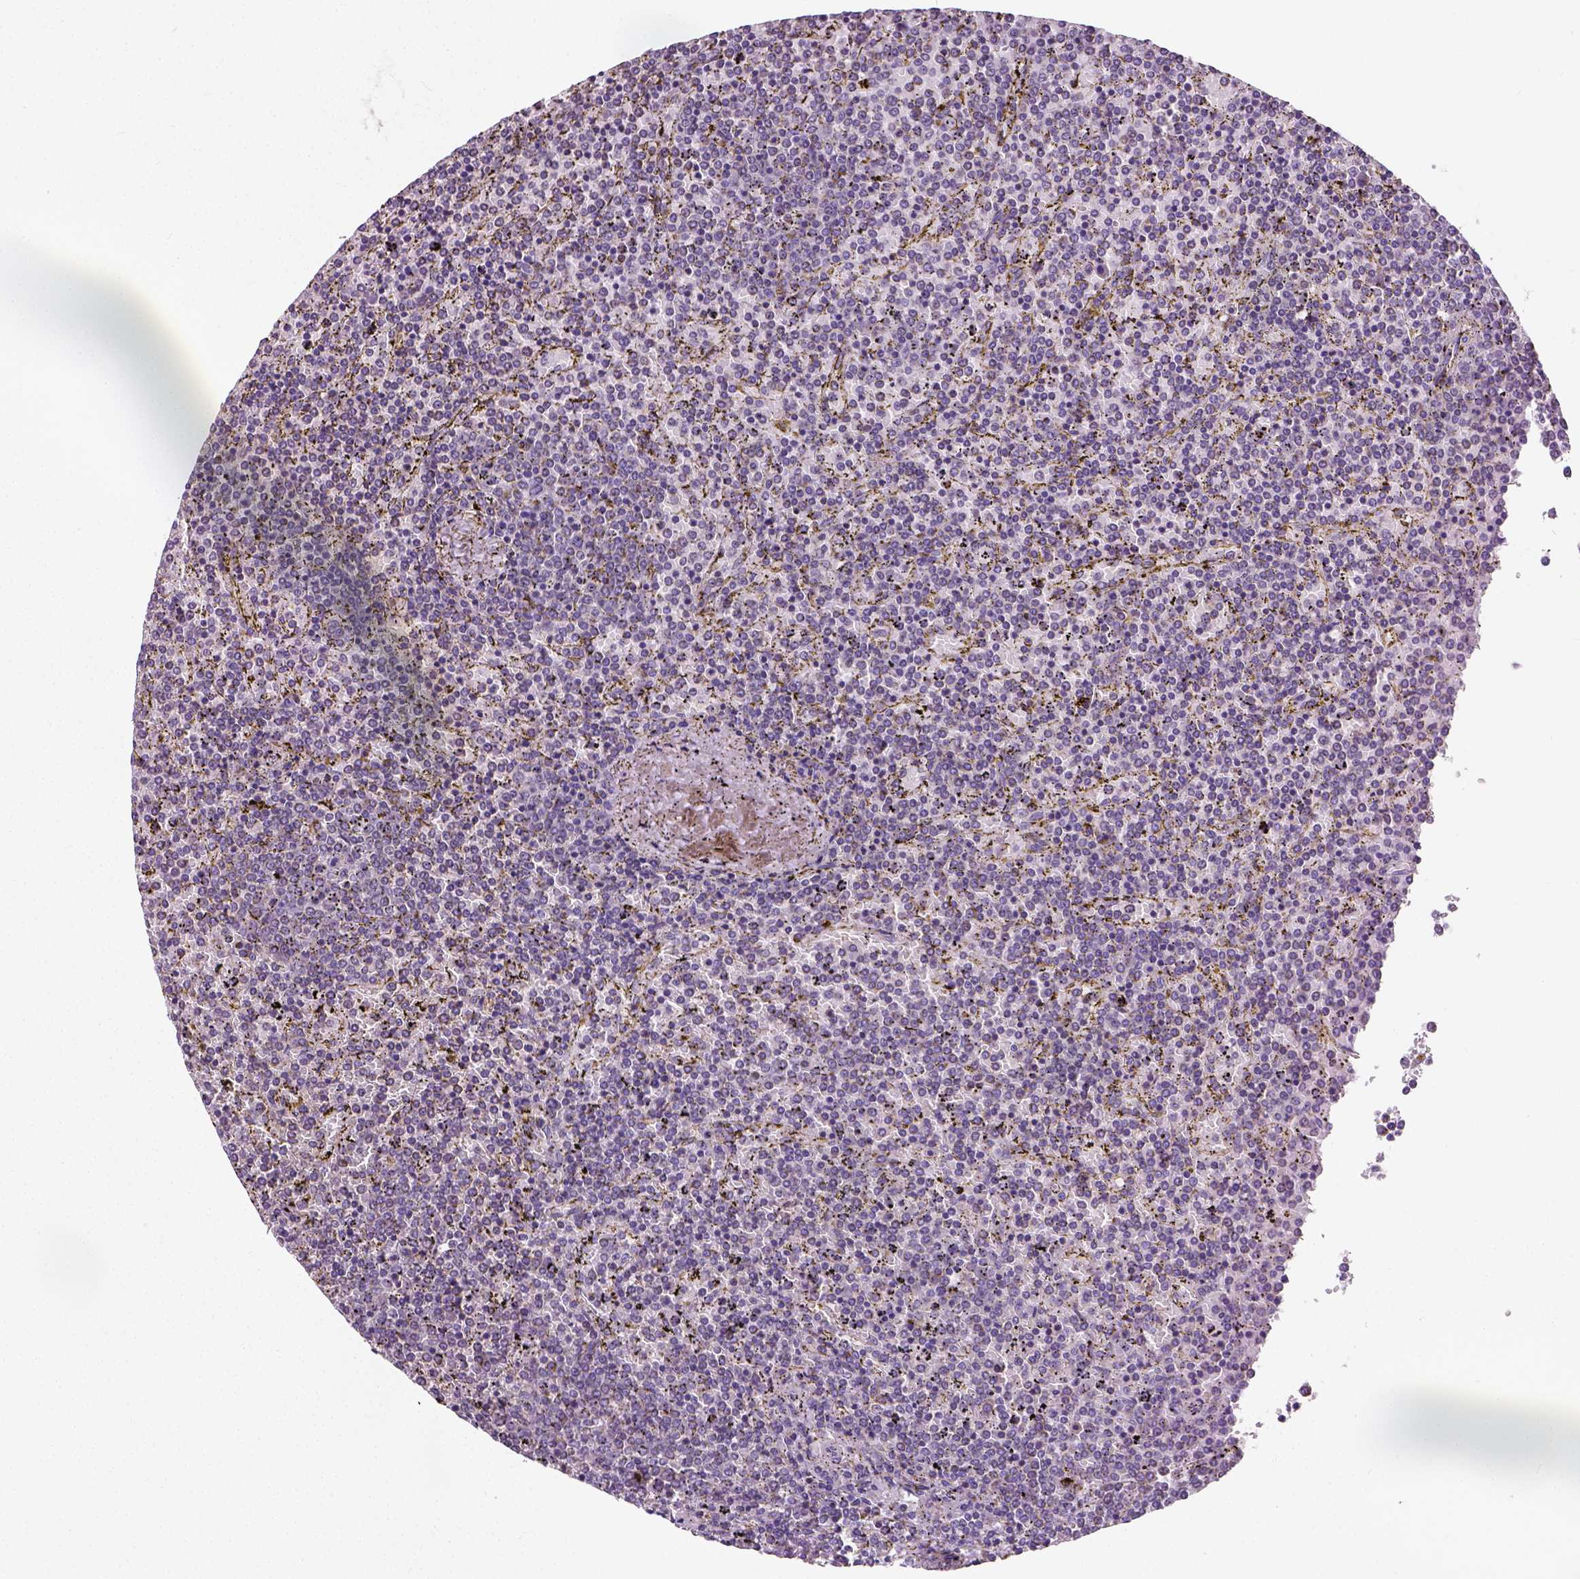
{"staining": {"intensity": "negative", "quantity": "none", "location": "none"}, "tissue": "lymphoma", "cell_type": "Tumor cells", "image_type": "cancer", "snomed": [{"axis": "morphology", "description": "Malignant lymphoma, non-Hodgkin's type, Low grade"}, {"axis": "topography", "description": "Spleen"}], "caption": "Tumor cells show no significant positivity in malignant lymphoma, non-Hodgkin's type (low-grade).", "gene": "CHODL", "patient": {"sex": "female", "age": 77}}